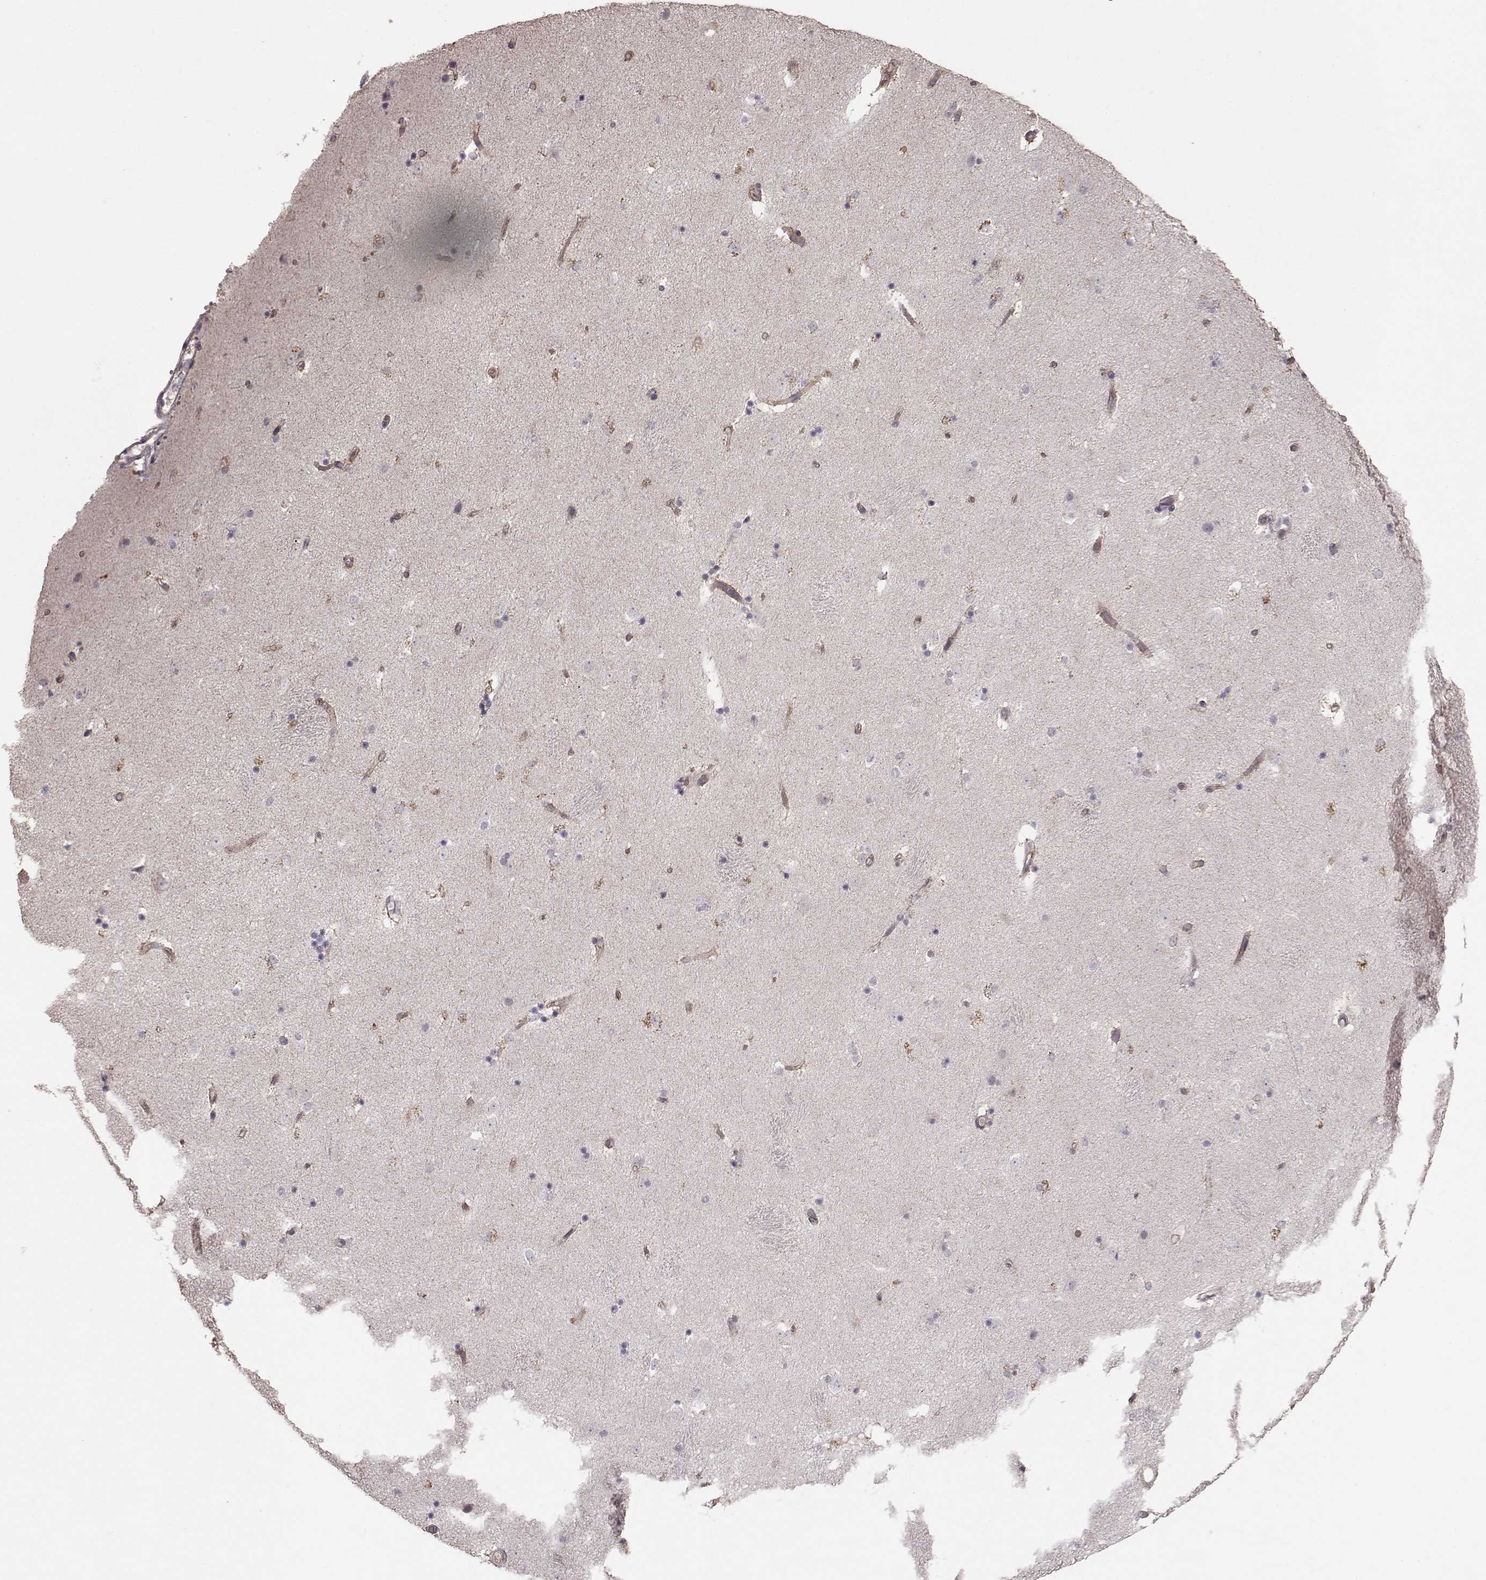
{"staining": {"intensity": "negative", "quantity": "none", "location": "none"}, "tissue": "caudate", "cell_type": "Glial cells", "image_type": "normal", "snomed": [{"axis": "morphology", "description": "Normal tissue, NOS"}, {"axis": "topography", "description": "Lateral ventricle wall"}], "caption": "Immunohistochemistry of normal human caudate displays no expression in glial cells.", "gene": "PMCH", "patient": {"sex": "male", "age": 51}}